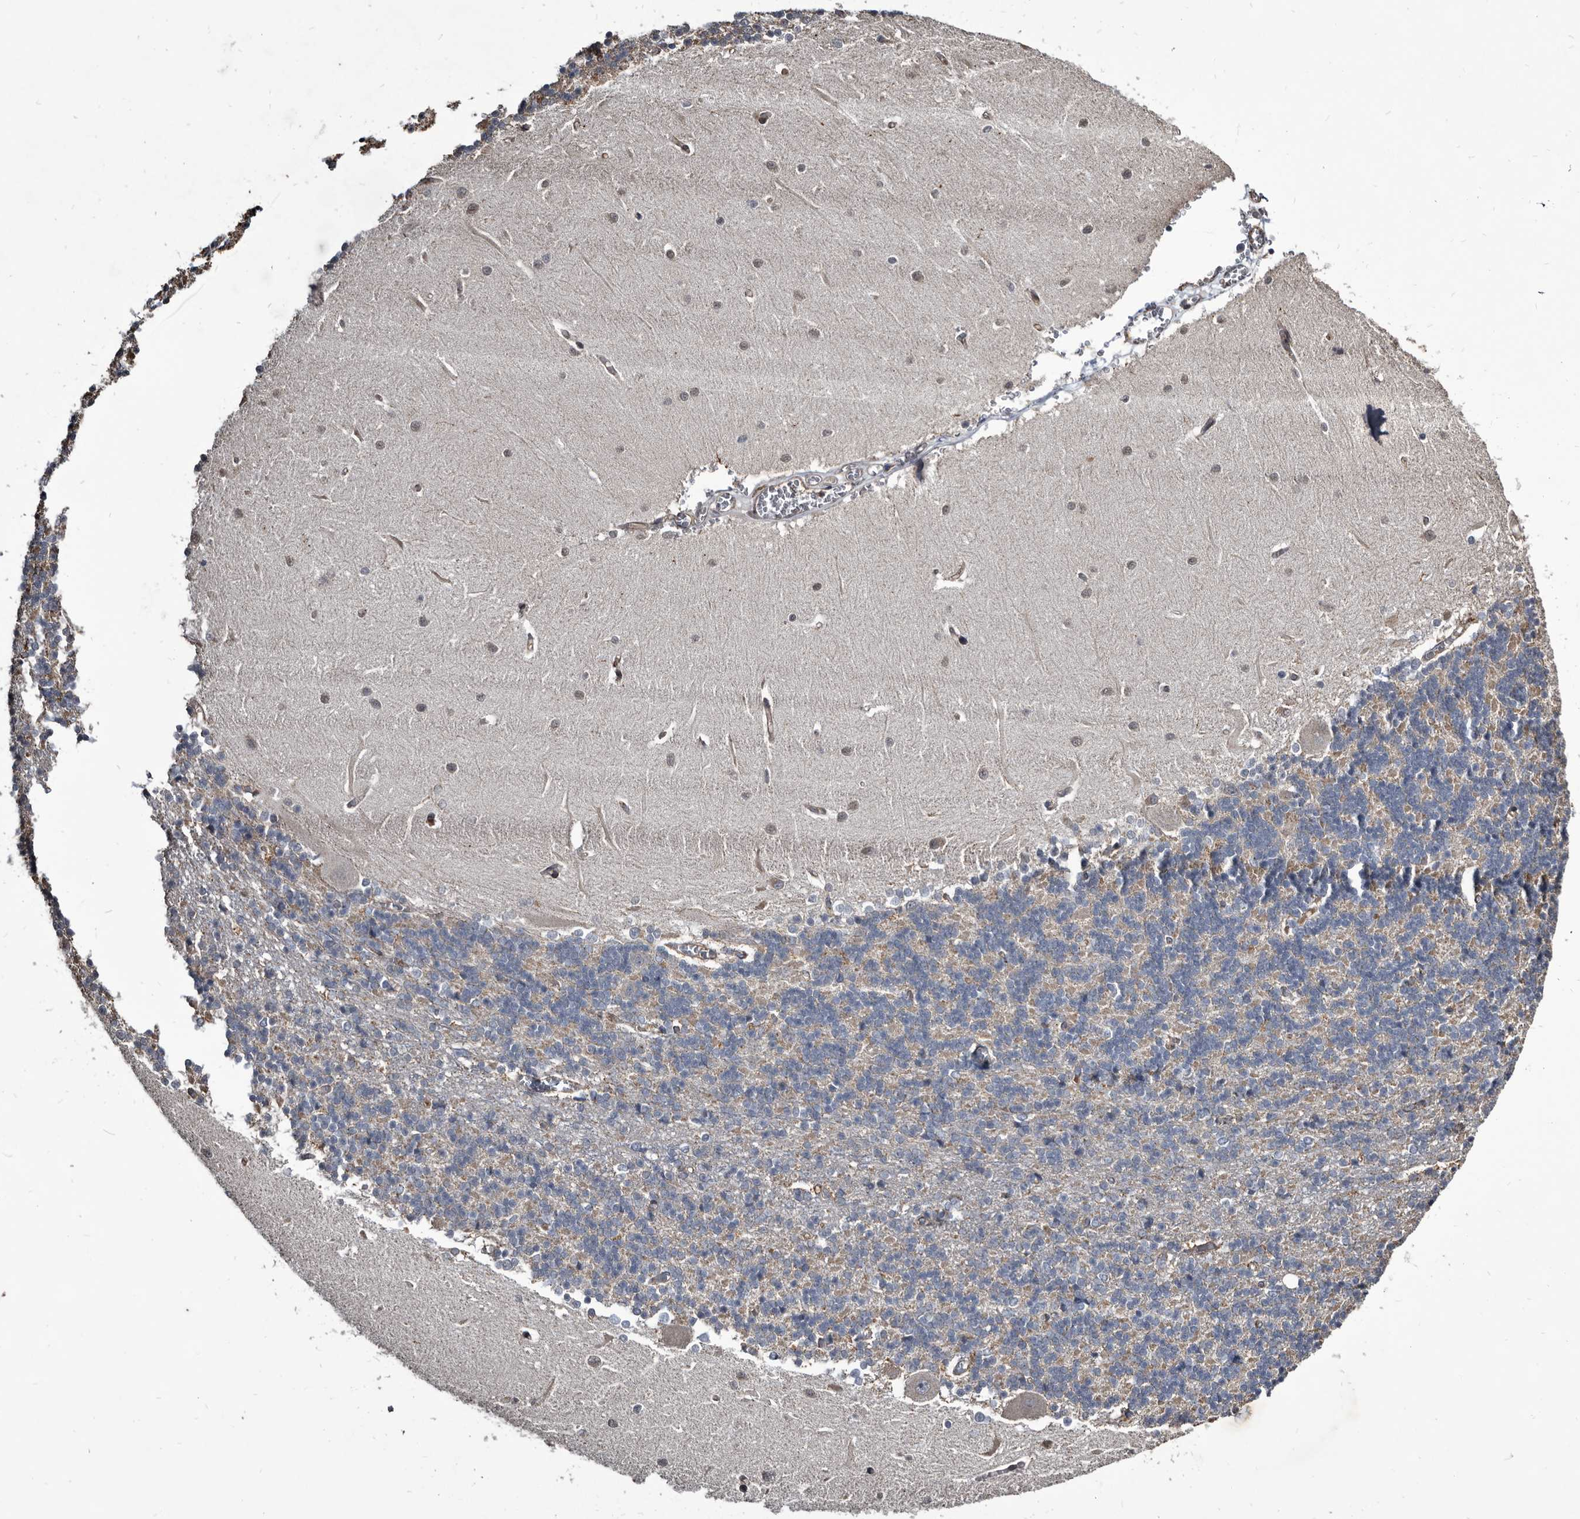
{"staining": {"intensity": "moderate", "quantity": "<25%", "location": "cytoplasmic/membranous"}, "tissue": "cerebellum", "cell_type": "Cells in granular layer", "image_type": "normal", "snomed": [{"axis": "morphology", "description": "Normal tissue, NOS"}, {"axis": "topography", "description": "Cerebellum"}], "caption": "IHC (DAB (3,3'-diaminobenzidine)) staining of benign cerebellum exhibits moderate cytoplasmic/membranous protein expression in approximately <25% of cells in granular layer.", "gene": "CTSA", "patient": {"sex": "male", "age": 37}}